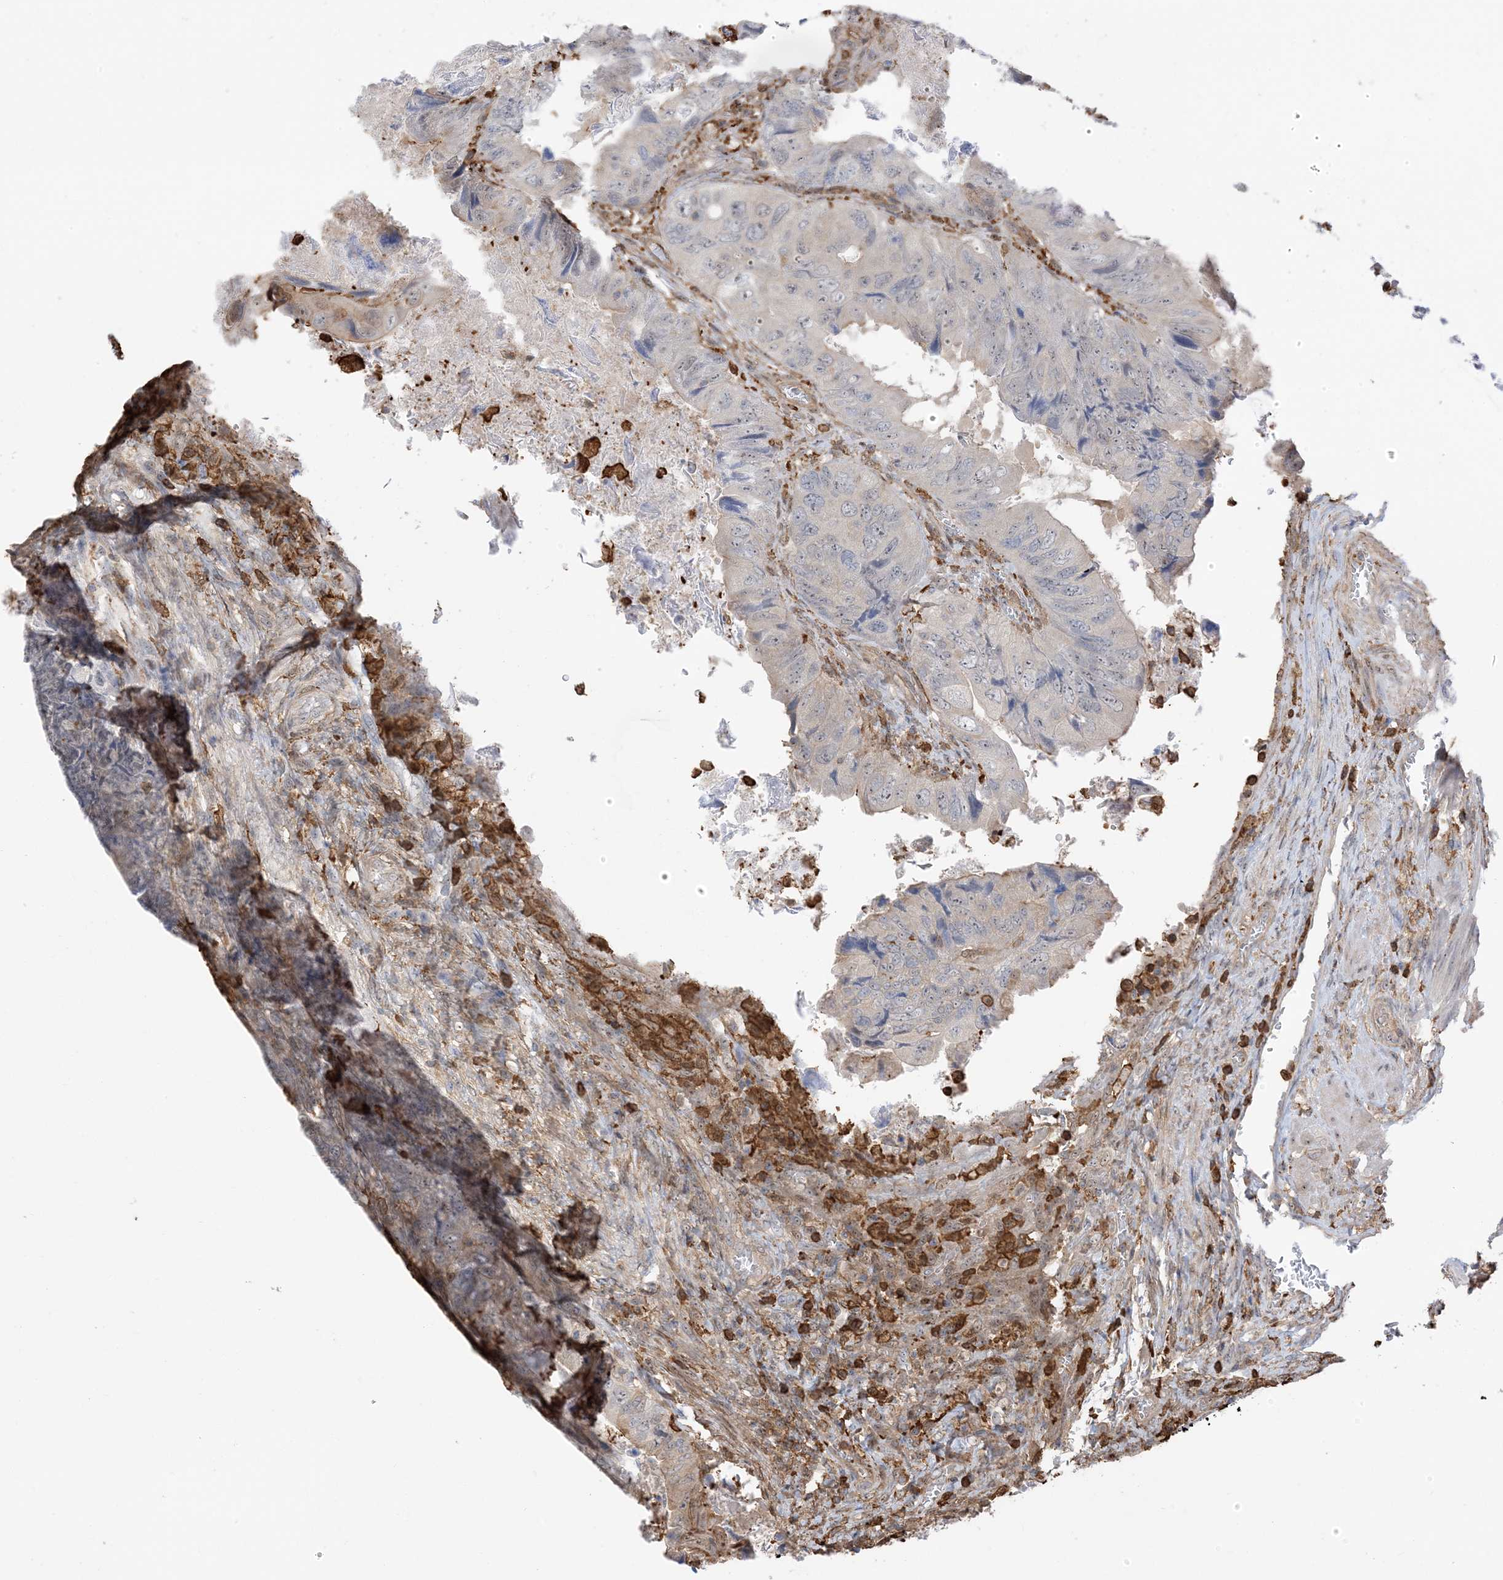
{"staining": {"intensity": "negative", "quantity": "none", "location": "none"}, "tissue": "colorectal cancer", "cell_type": "Tumor cells", "image_type": "cancer", "snomed": [{"axis": "morphology", "description": "Adenocarcinoma, NOS"}, {"axis": "topography", "description": "Rectum"}], "caption": "The IHC photomicrograph has no significant staining in tumor cells of adenocarcinoma (colorectal) tissue. (Immunohistochemistry (ihc), brightfield microscopy, high magnification).", "gene": "PHACTR2", "patient": {"sex": "male", "age": 63}}